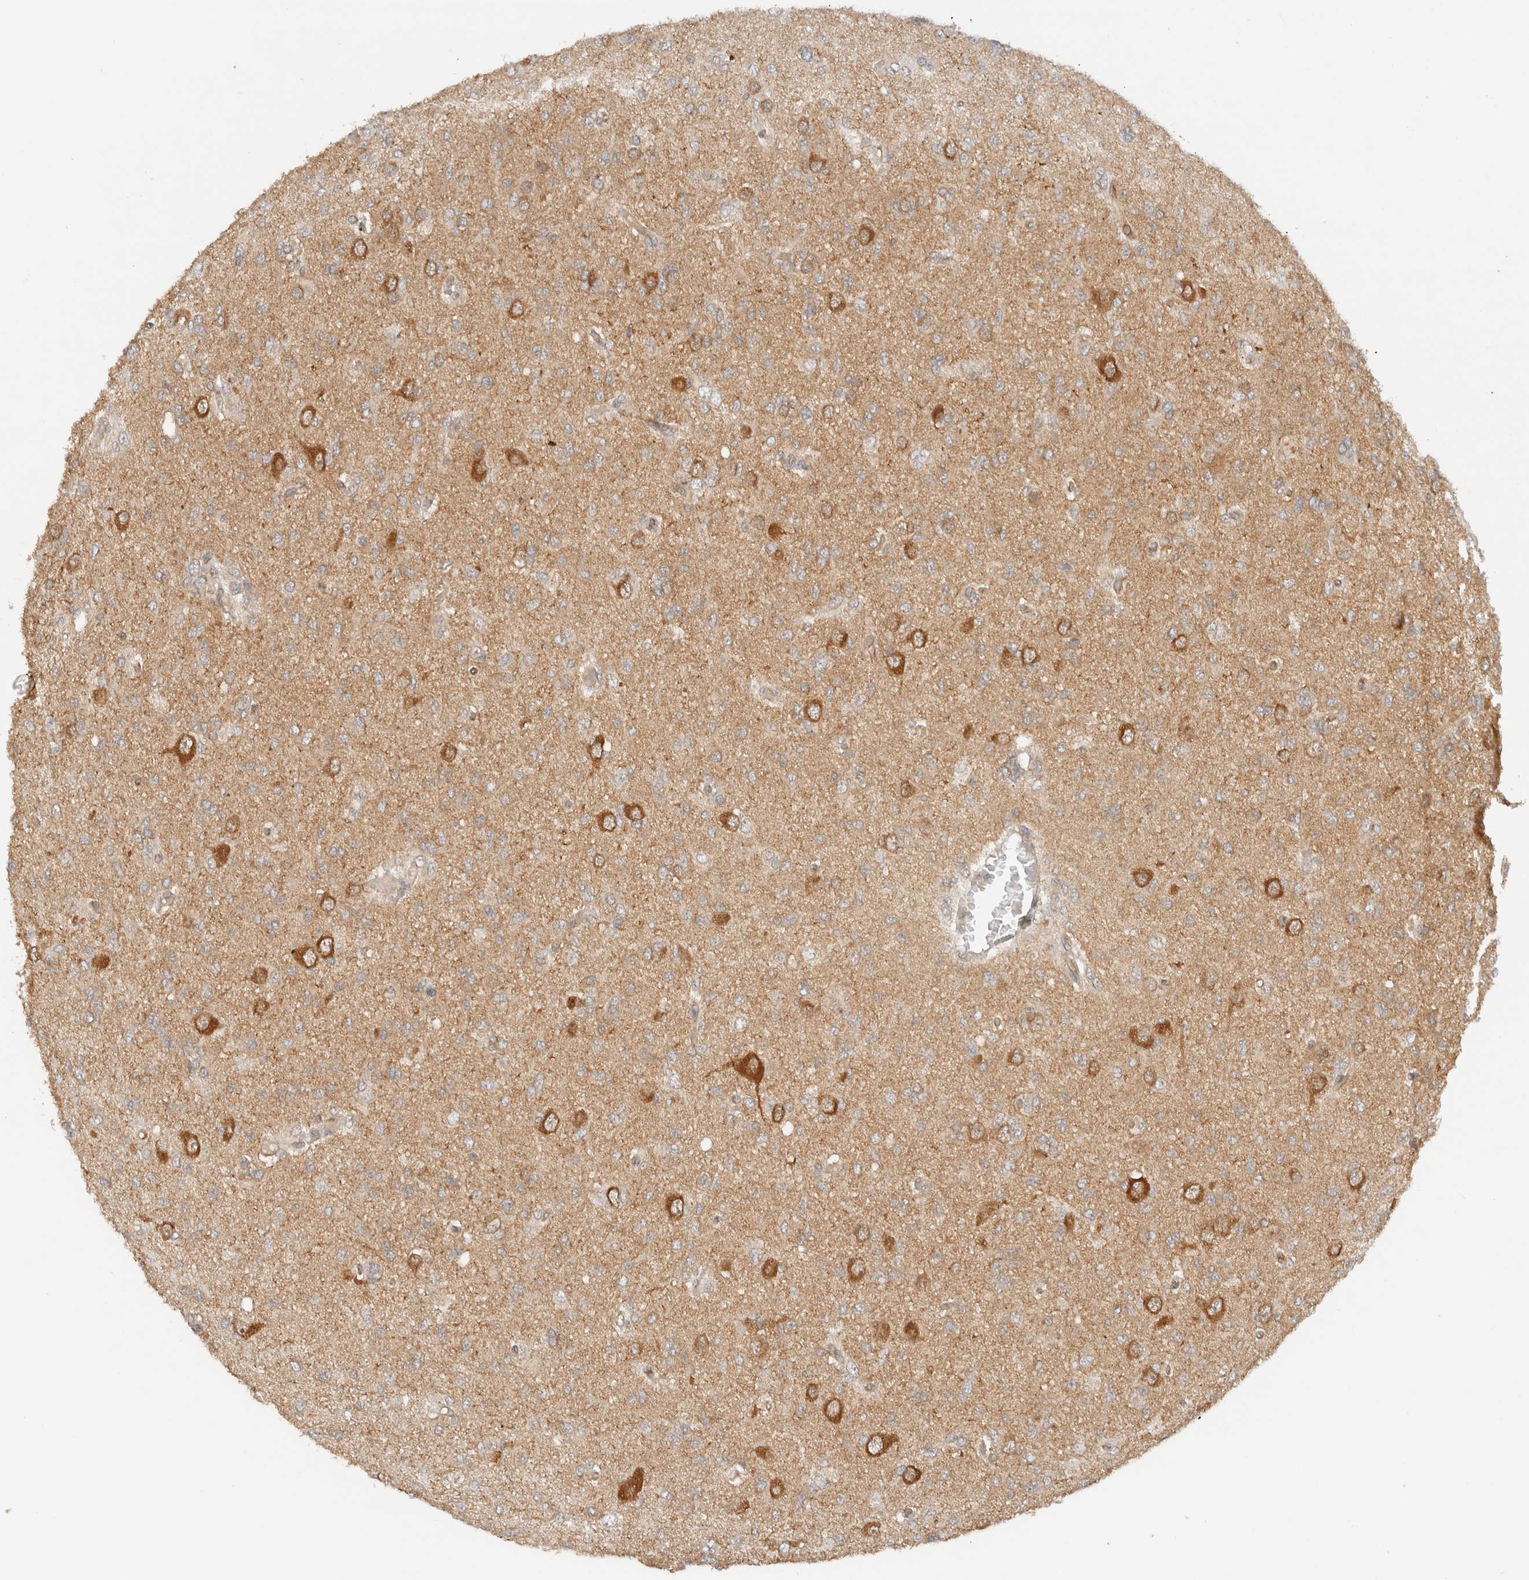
{"staining": {"intensity": "weak", "quantity": ">75%", "location": "cytoplasmic/membranous"}, "tissue": "glioma", "cell_type": "Tumor cells", "image_type": "cancer", "snomed": [{"axis": "morphology", "description": "Glioma, malignant, High grade"}, {"axis": "topography", "description": "Brain"}], "caption": "Weak cytoplasmic/membranous staining for a protein is seen in approximately >75% of tumor cells of glioma using IHC.", "gene": "ARFGEF2", "patient": {"sex": "female", "age": 59}}